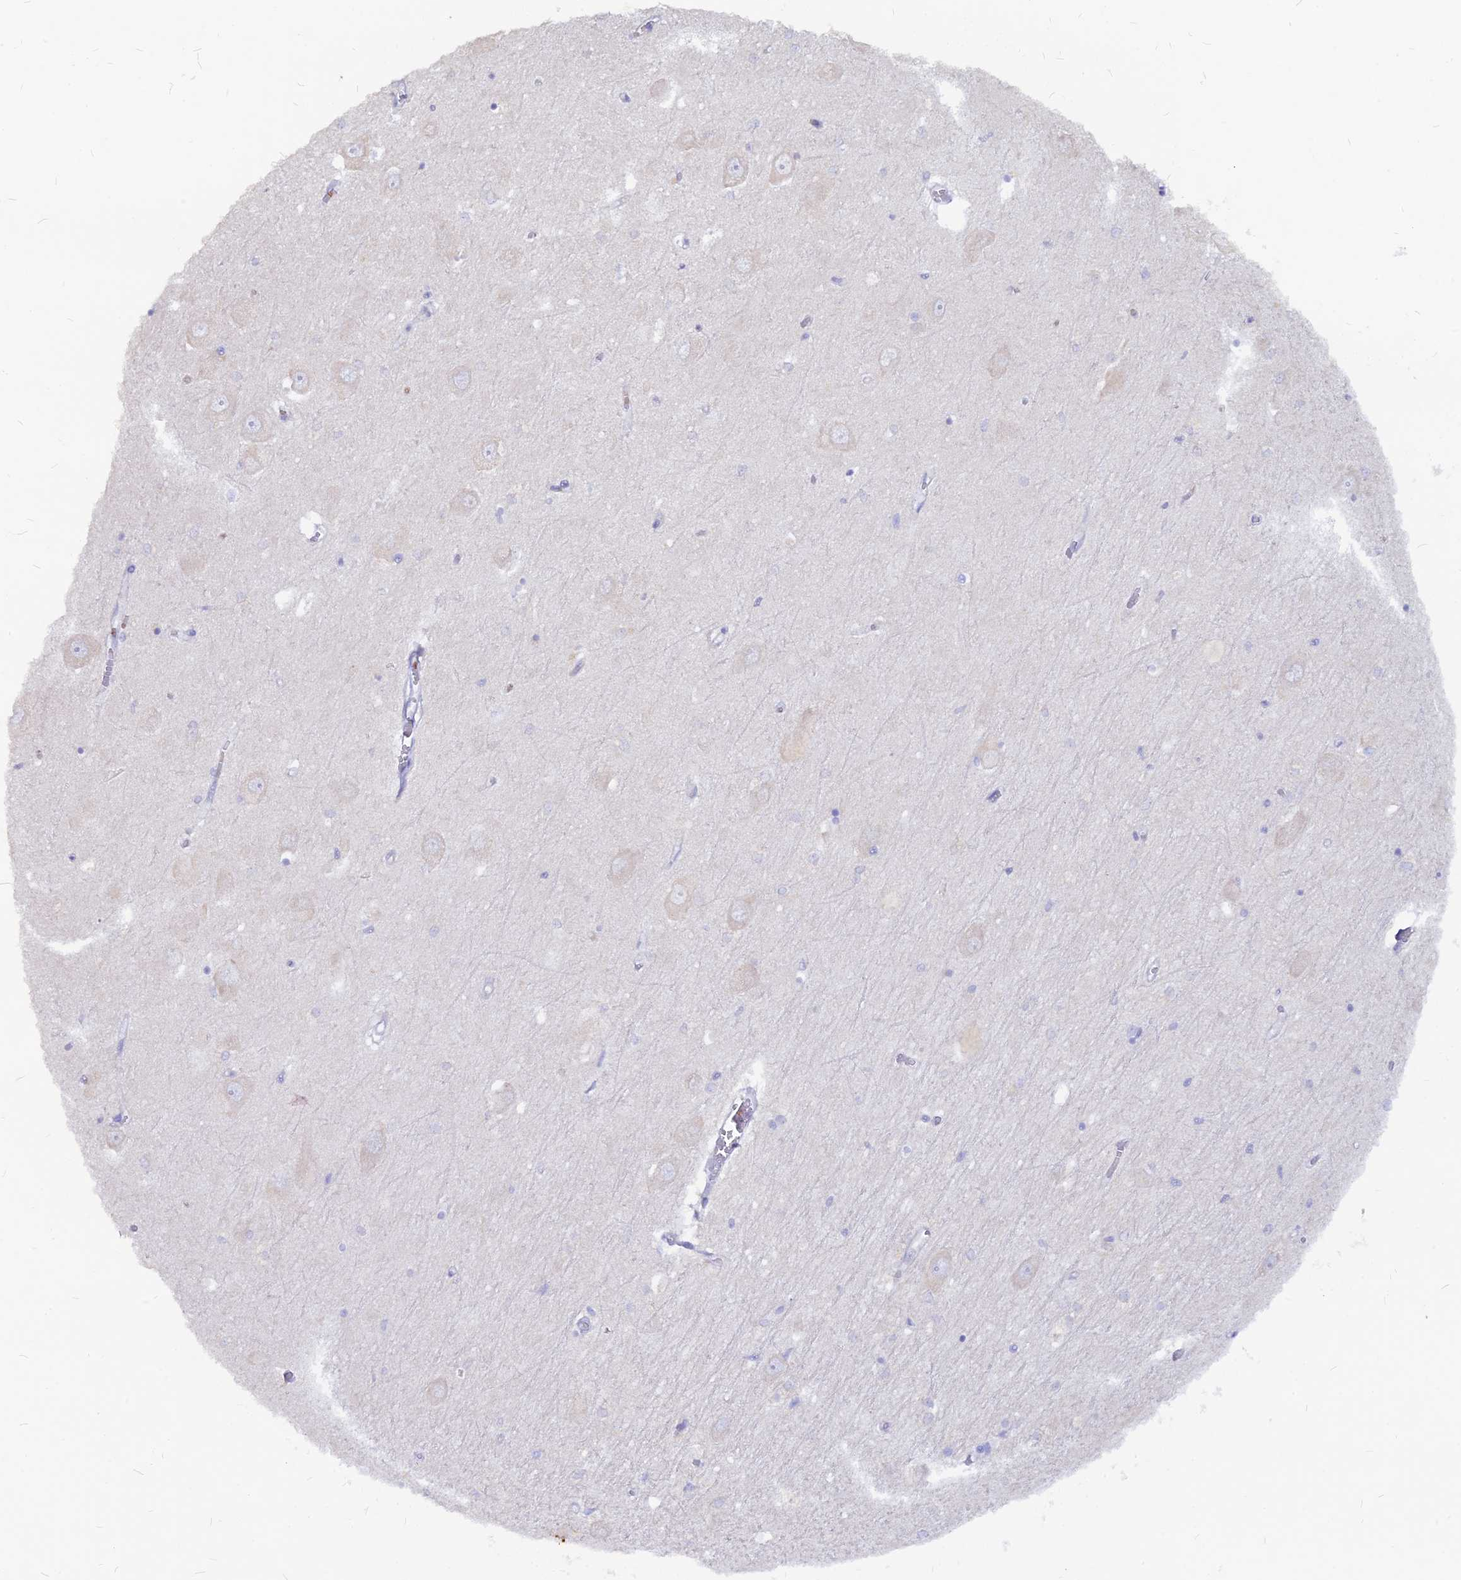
{"staining": {"intensity": "negative", "quantity": "none", "location": "none"}, "tissue": "hippocampus", "cell_type": "Glial cells", "image_type": "normal", "snomed": [{"axis": "morphology", "description": "Normal tissue, NOS"}, {"axis": "topography", "description": "Hippocampus"}], "caption": "IHC micrograph of benign hippocampus: human hippocampus stained with DAB exhibits no significant protein staining in glial cells.", "gene": "DENND2D", "patient": {"sex": "male", "age": 70}}